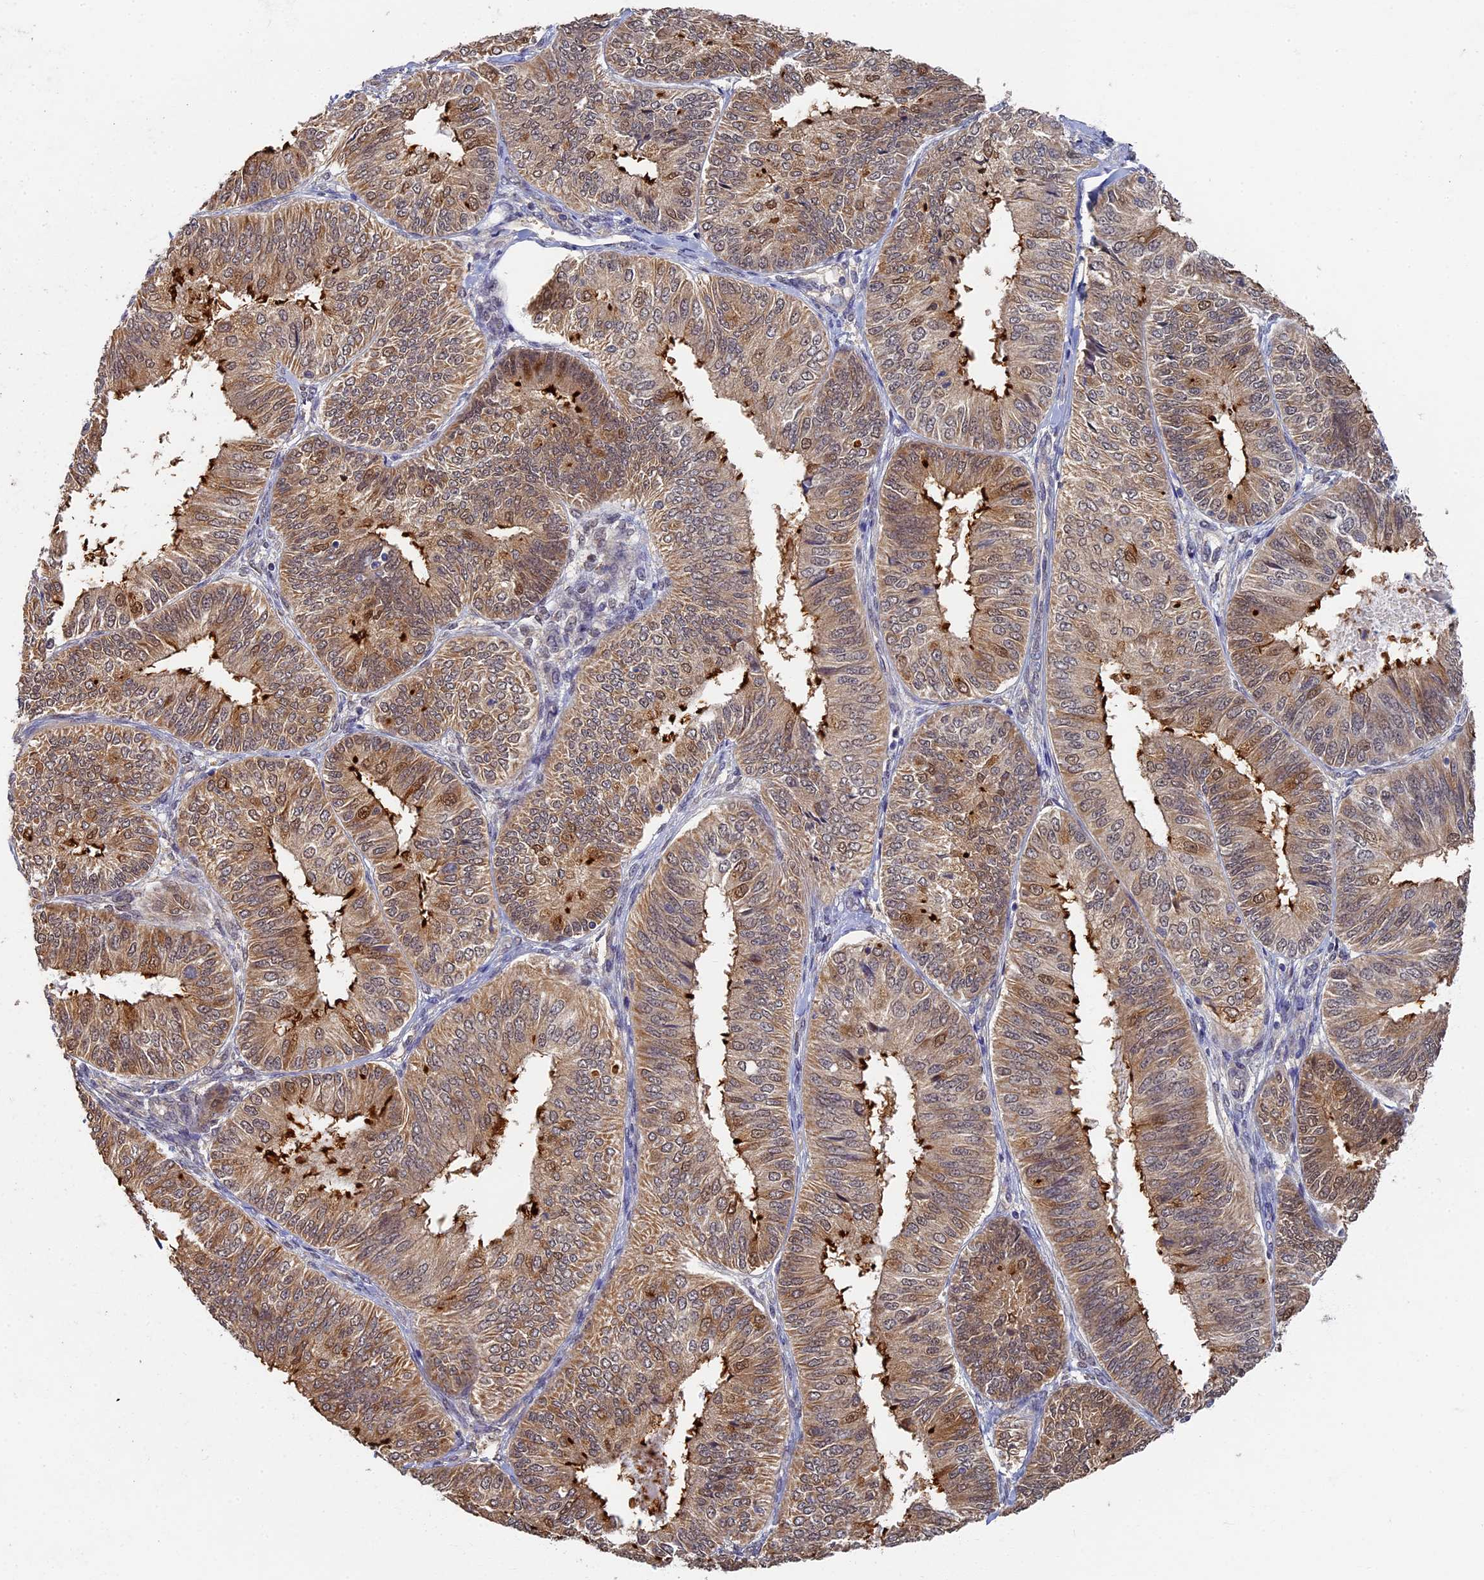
{"staining": {"intensity": "moderate", "quantity": ">75%", "location": "cytoplasmic/membranous"}, "tissue": "endometrial cancer", "cell_type": "Tumor cells", "image_type": "cancer", "snomed": [{"axis": "morphology", "description": "Adenocarcinoma, NOS"}, {"axis": "topography", "description": "Endometrium"}], "caption": "Immunohistochemistry (IHC) staining of endometrial cancer (adenocarcinoma), which demonstrates medium levels of moderate cytoplasmic/membranous staining in approximately >75% of tumor cells indicating moderate cytoplasmic/membranous protein positivity. The staining was performed using DAB (3,3'-diaminobenzidine) (brown) for protein detection and nuclei were counterstained in hematoxylin (blue).", "gene": "RSPH3", "patient": {"sex": "female", "age": 58}}